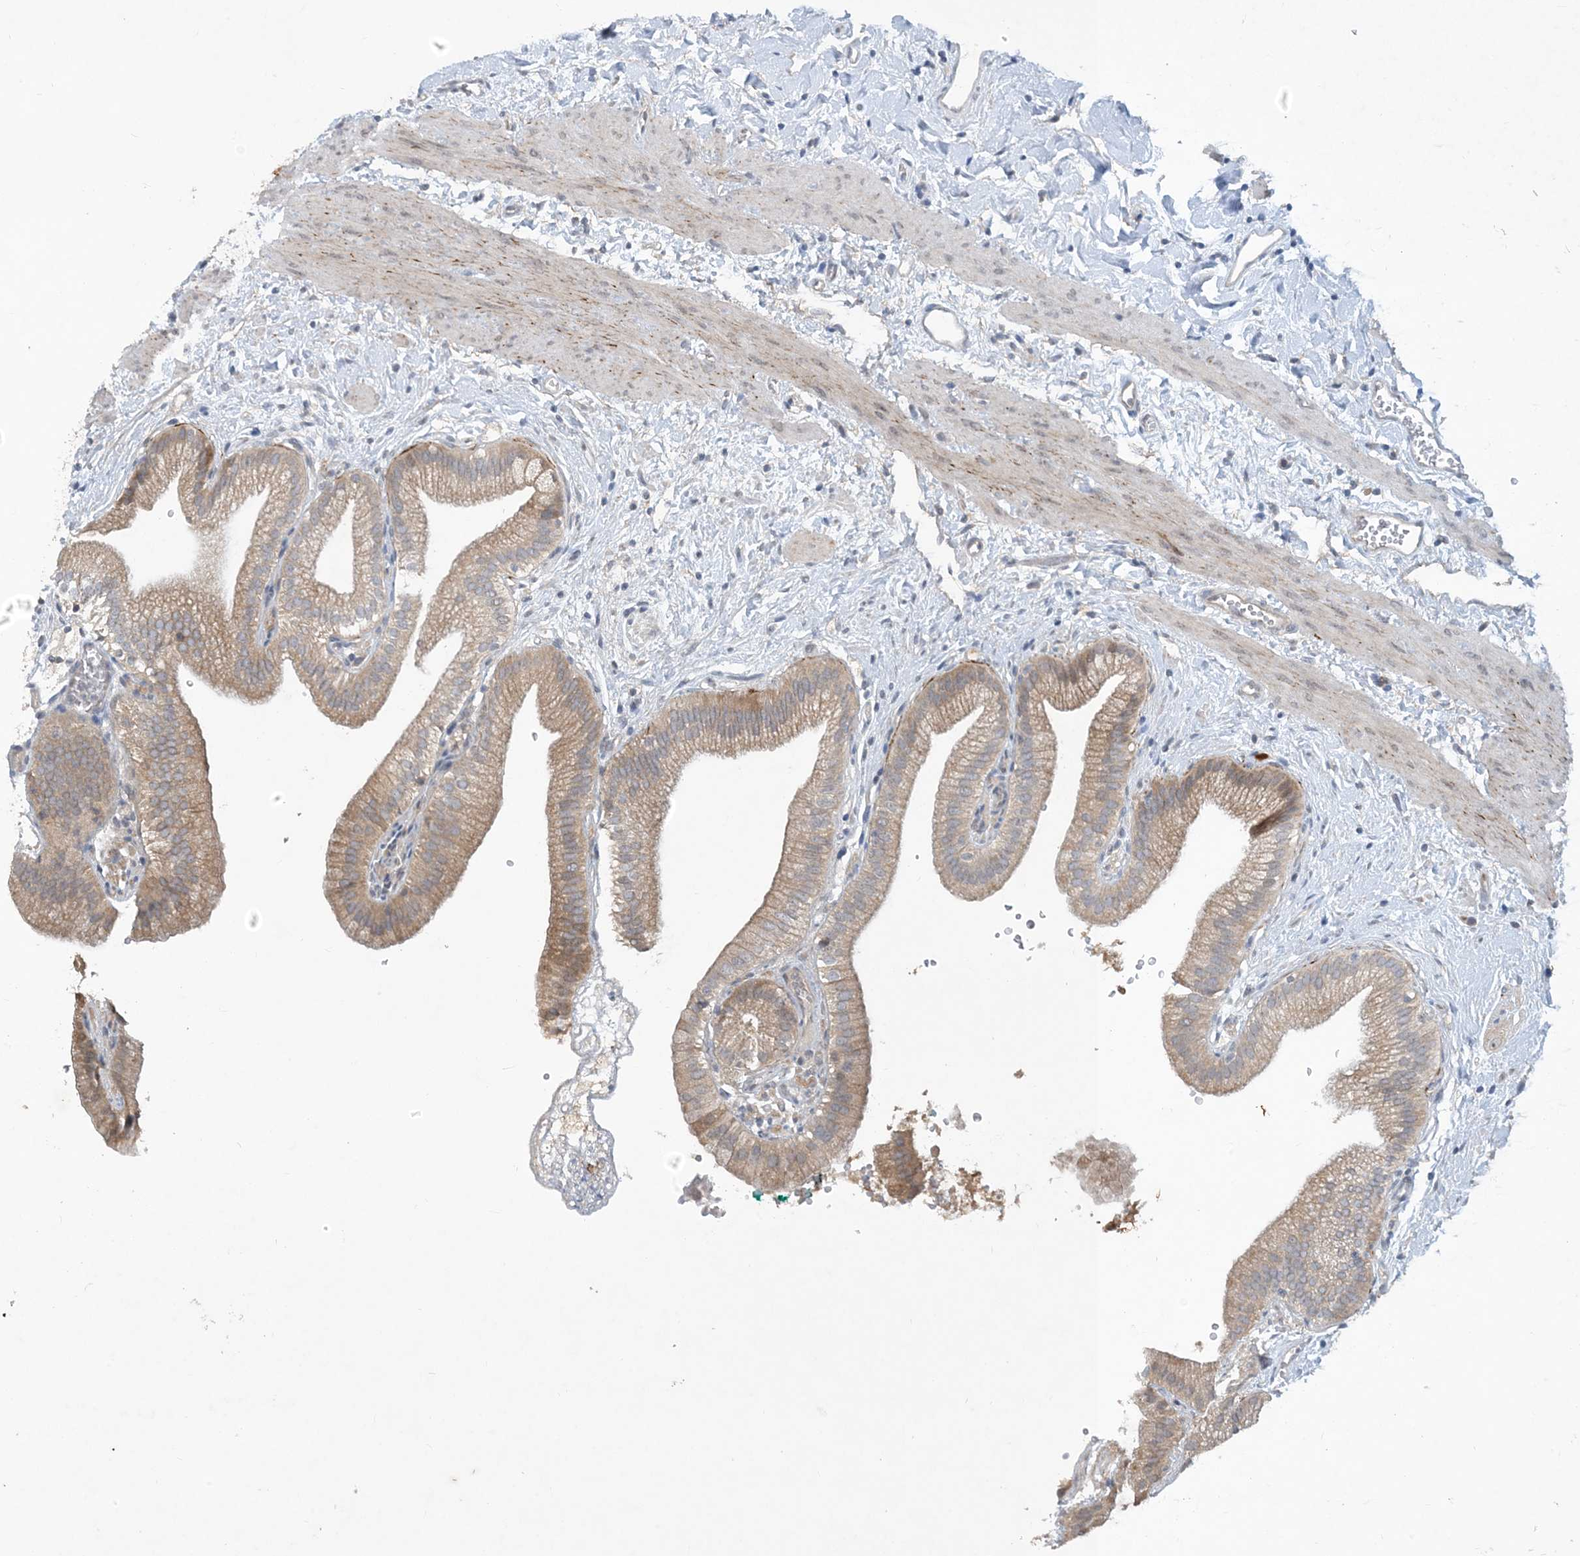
{"staining": {"intensity": "moderate", "quantity": ">75%", "location": "cytoplasmic/membranous"}, "tissue": "gallbladder", "cell_type": "Glandular cells", "image_type": "normal", "snomed": [{"axis": "morphology", "description": "Normal tissue, NOS"}, {"axis": "topography", "description": "Gallbladder"}], "caption": "Gallbladder stained with a brown dye displays moderate cytoplasmic/membranous positive expression in approximately >75% of glandular cells.", "gene": "CDS1", "patient": {"sex": "male", "age": 55}}